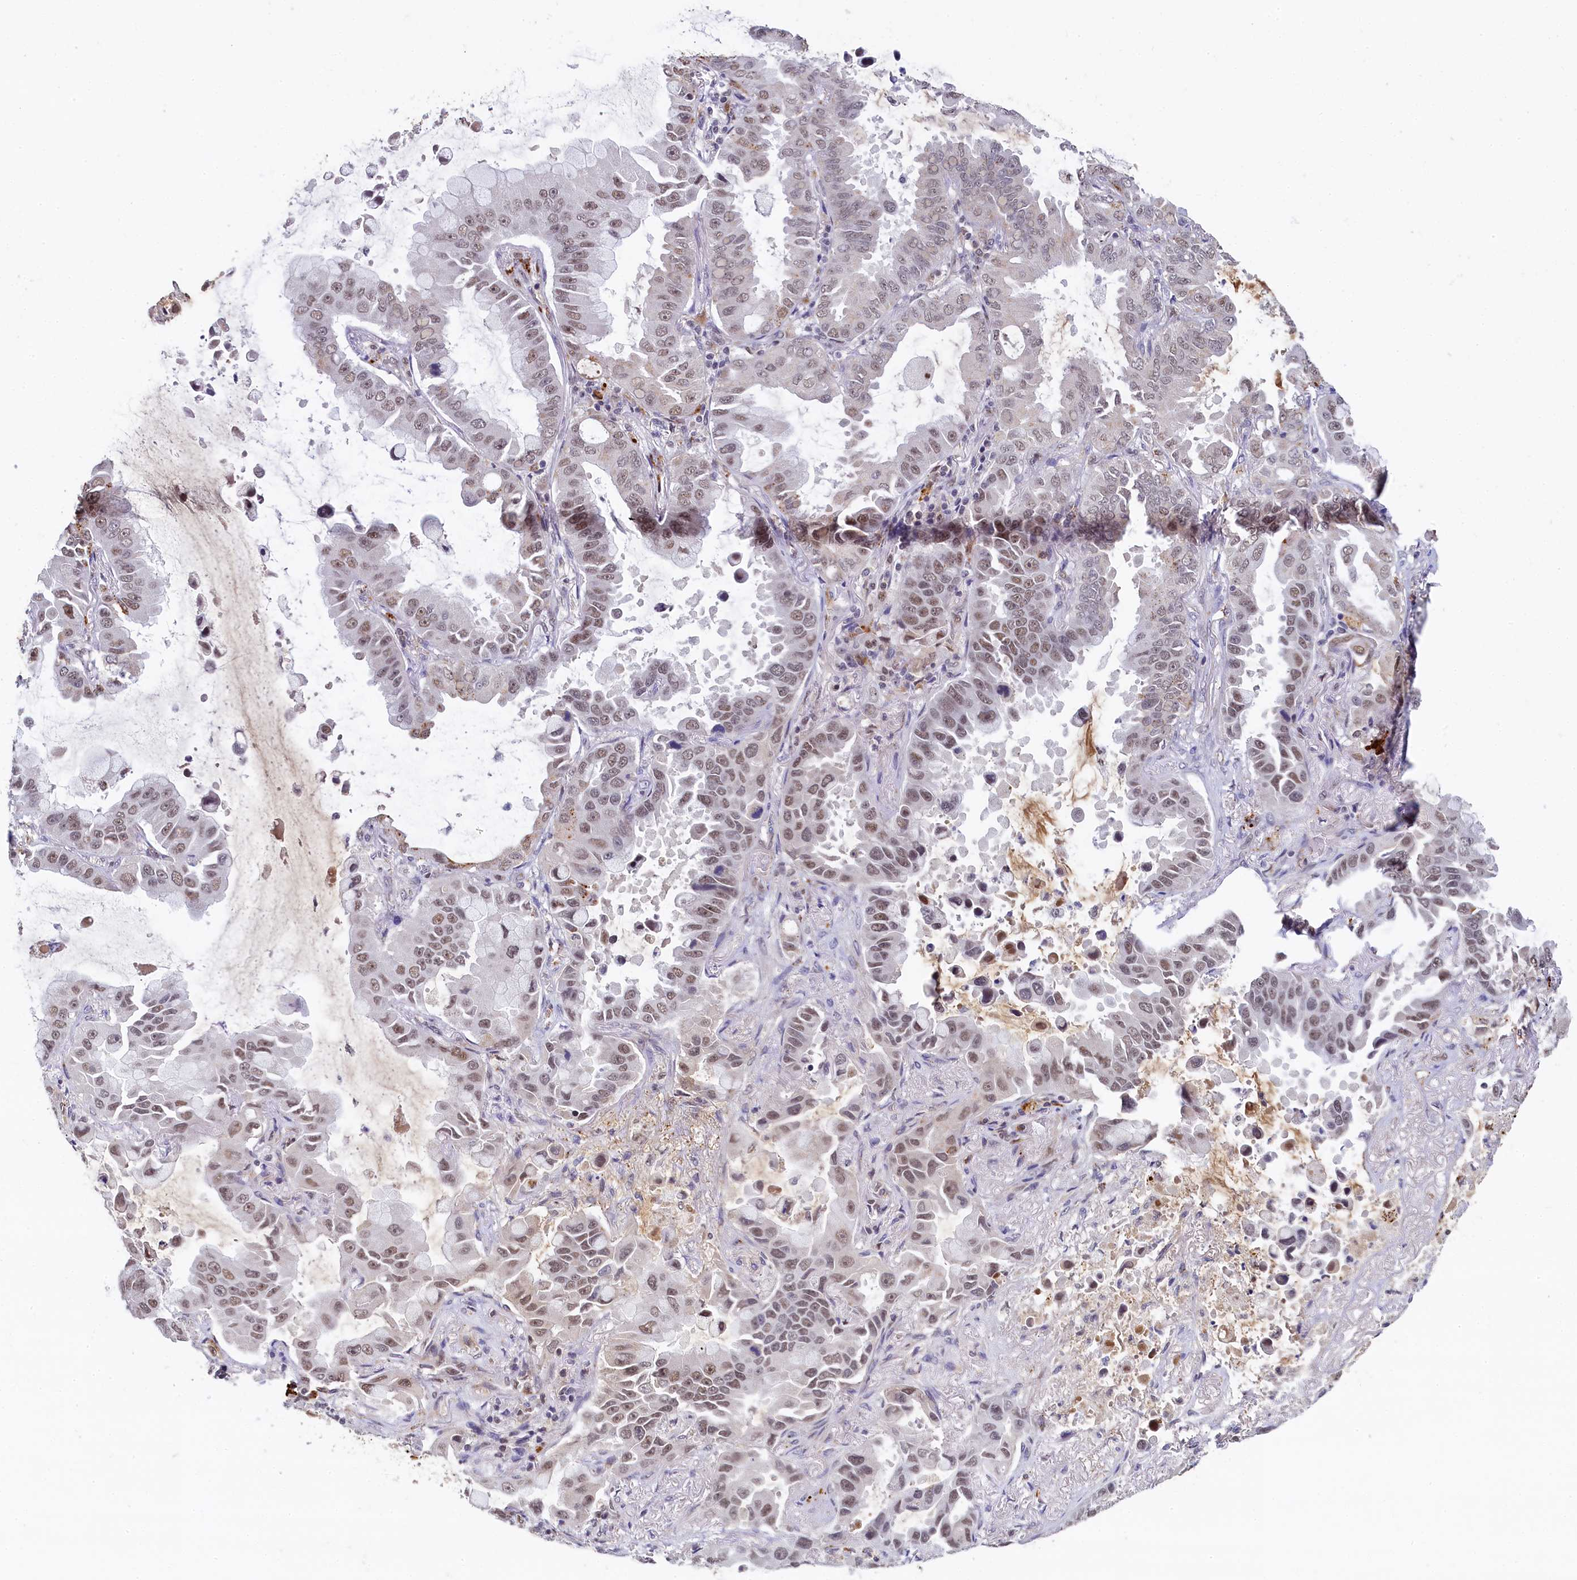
{"staining": {"intensity": "moderate", "quantity": ">75%", "location": "nuclear"}, "tissue": "lung cancer", "cell_type": "Tumor cells", "image_type": "cancer", "snomed": [{"axis": "morphology", "description": "Adenocarcinoma, NOS"}, {"axis": "topography", "description": "Lung"}], "caption": "Immunohistochemical staining of lung cancer (adenocarcinoma) shows medium levels of moderate nuclear positivity in about >75% of tumor cells. The protein of interest is stained brown, and the nuclei are stained in blue (DAB (3,3'-diaminobenzidine) IHC with brightfield microscopy, high magnification).", "gene": "INTS14", "patient": {"sex": "male", "age": 64}}